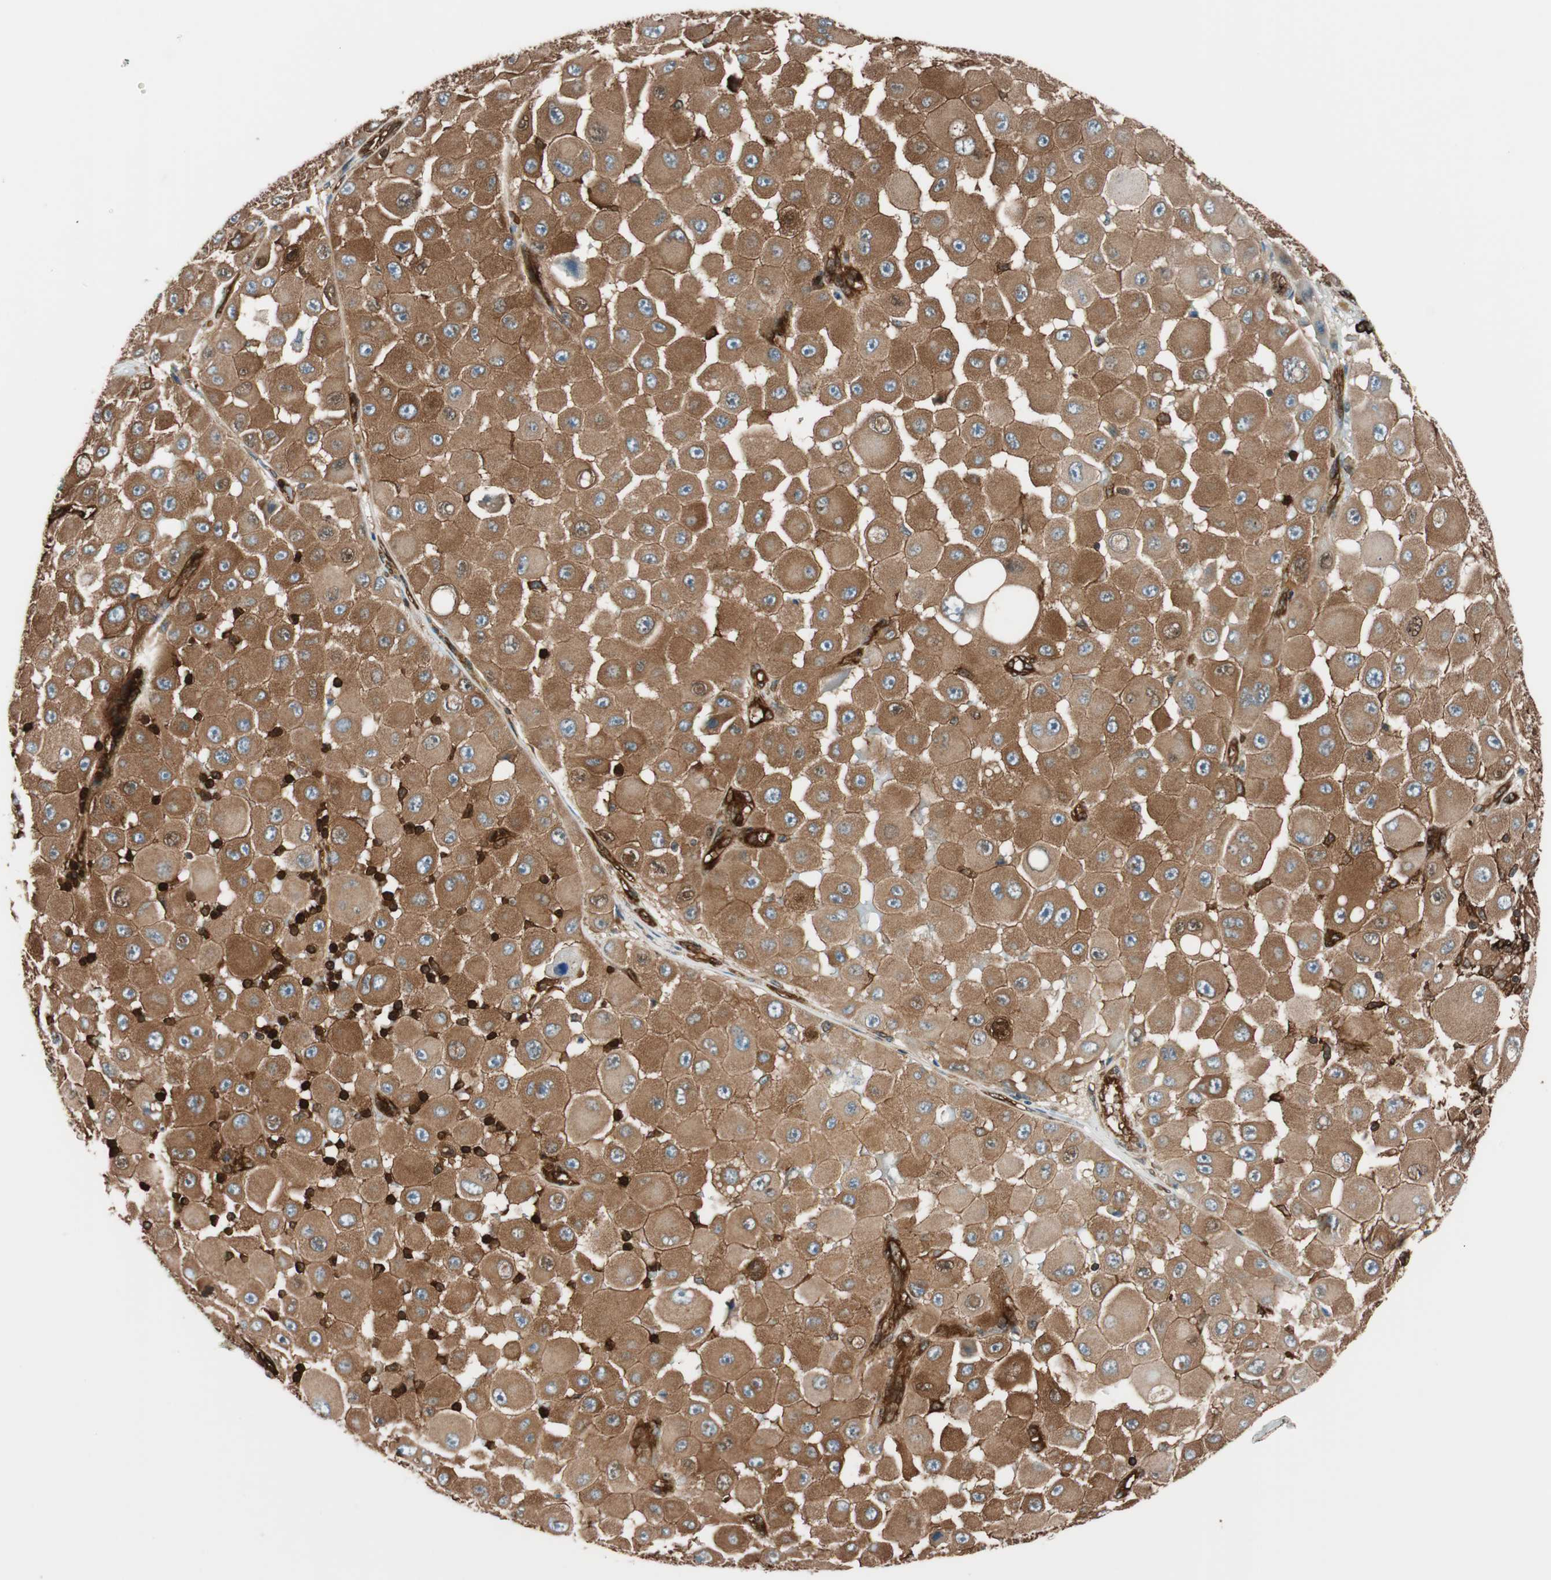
{"staining": {"intensity": "strong", "quantity": ">75%", "location": "cytoplasmic/membranous"}, "tissue": "melanoma", "cell_type": "Tumor cells", "image_type": "cancer", "snomed": [{"axis": "morphology", "description": "Malignant melanoma, NOS"}, {"axis": "topography", "description": "Skin"}], "caption": "Immunohistochemical staining of melanoma reveals high levels of strong cytoplasmic/membranous expression in about >75% of tumor cells.", "gene": "VASP", "patient": {"sex": "female", "age": 81}}